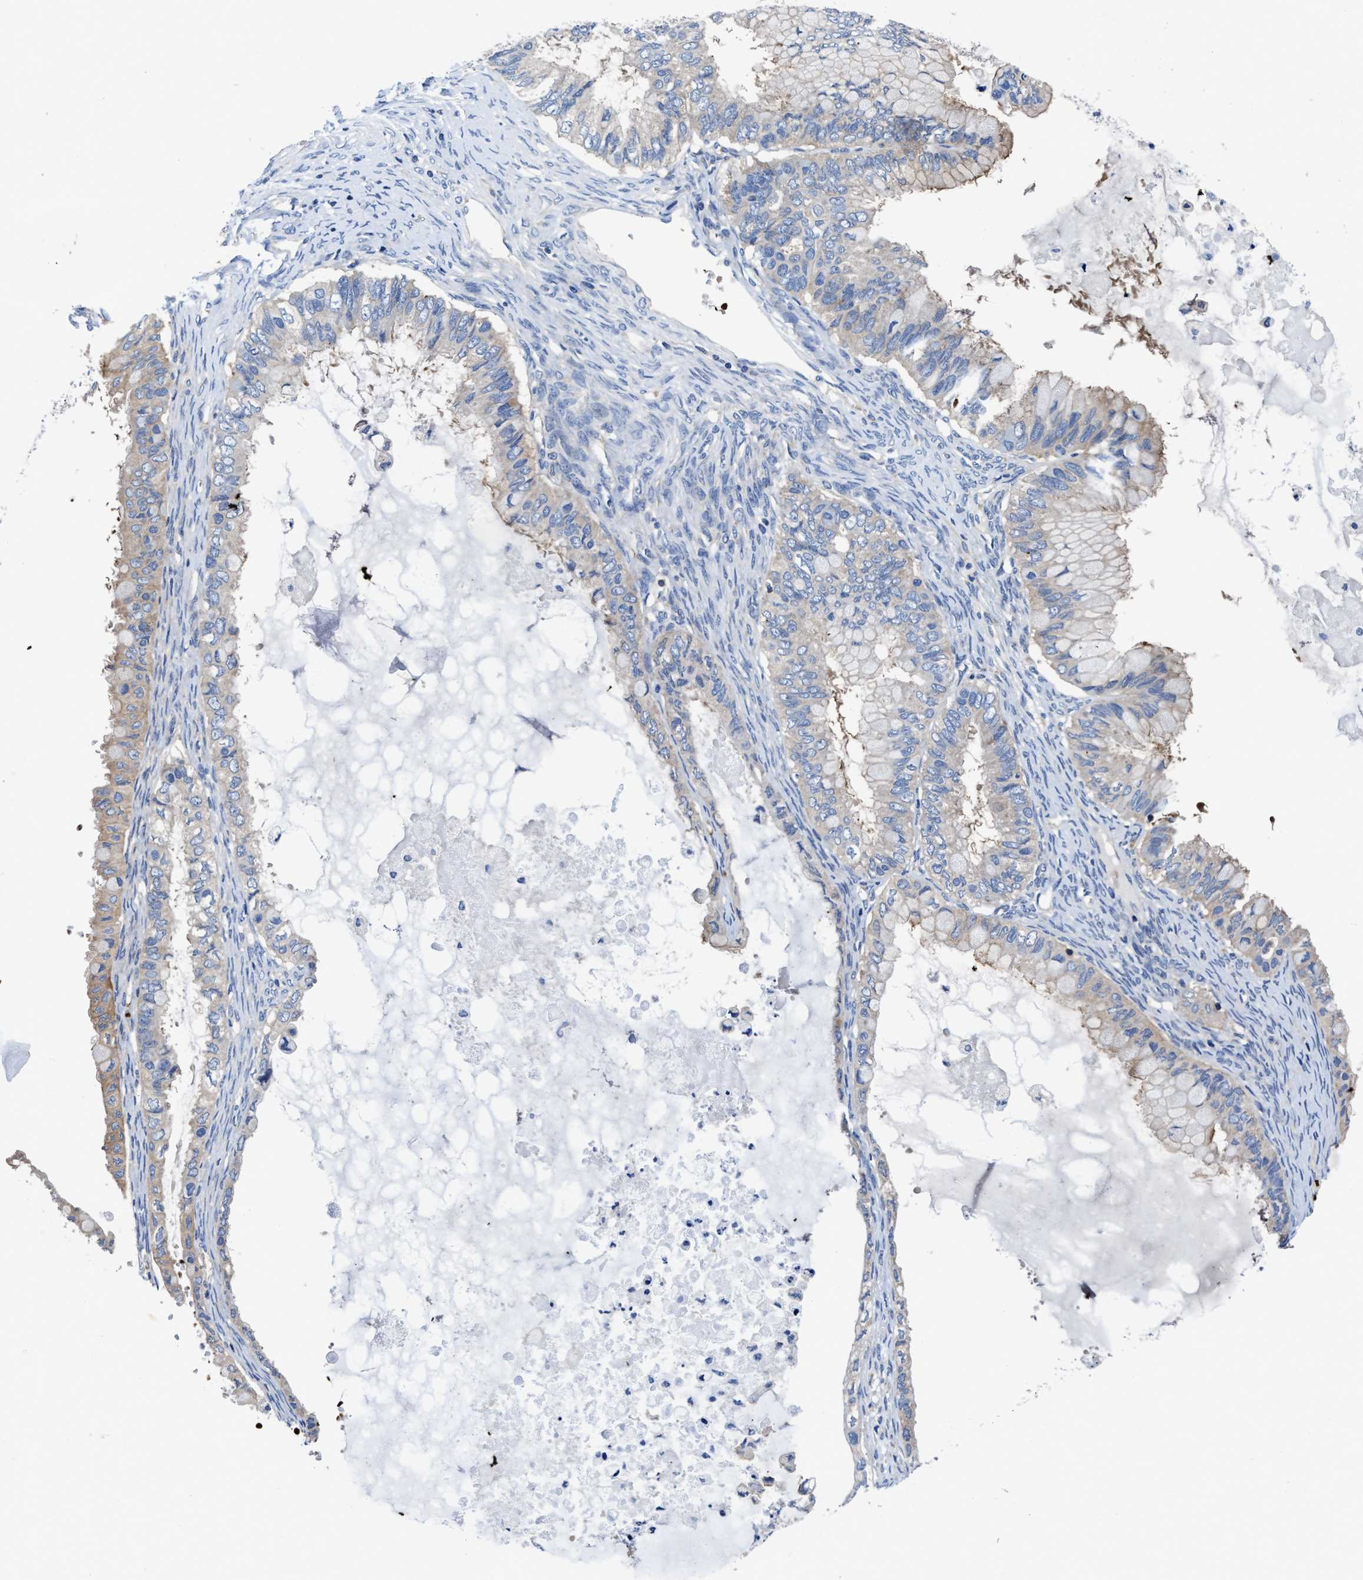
{"staining": {"intensity": "weak", "quantity": "<25%", "location": "cytoplasmic/membranous"}, "tissue": "ovarian cancer", "cell_type": "Tumor cells", "image_type": "cancer", "snomed": [{"axis": "morphology", "description": "Cystadenocarcinoma, mucinous, NOS"}, {"axis": "topography", "description": "Ovary"}], "caption": "Immunohistochemistry micrograph of ovarian cancer (mucinous cystadenocarcinoma) stained for a protein (brown), which reveals no expression in tumor cells.", "gene": "PHLPP1", "patient": {"sex": "female", "age": 80}}